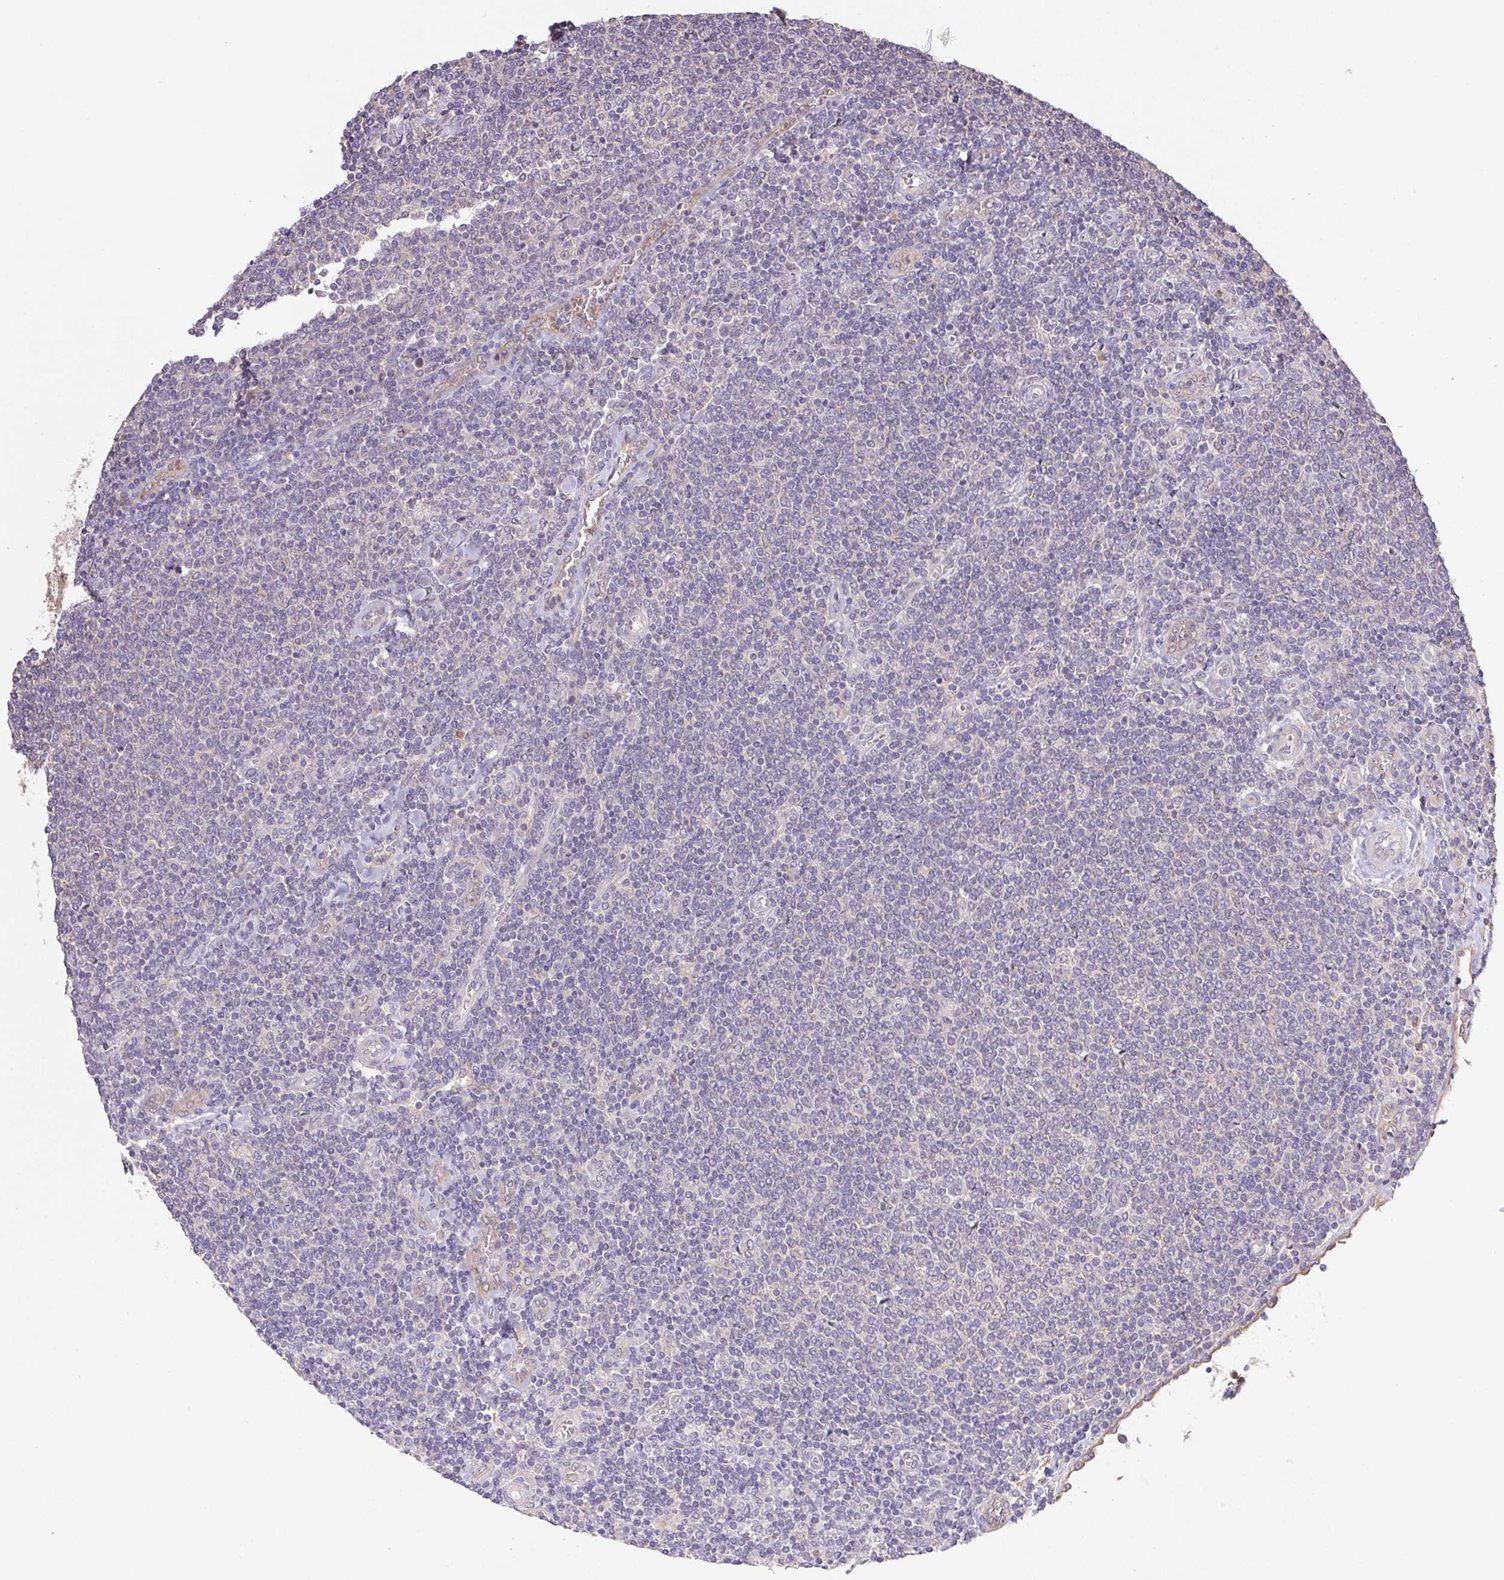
{"staining": {"intensity": "negative", "quantity": "none", "location": "none"}, "tissue": "lymphoma", "cell_type": "Tumor cells", "image_type": "cancer", "snomed": [{"axis": "morphology", "description": "Malignant lymphoma, non-Hodgkin's type, Low grade"}, {"axis": "topography", "description": "Lymph node"}], "caption": "High magnification brightfield microscopy of low-grade malignant lymphoma, non-Hodgkin's type stained with DAB (brown) and counterstained with hematoxylin (blue): tumor cells show no significant positivity.", "gene": "RAB11A", "patient": {"sex": "male", "age": 52}}